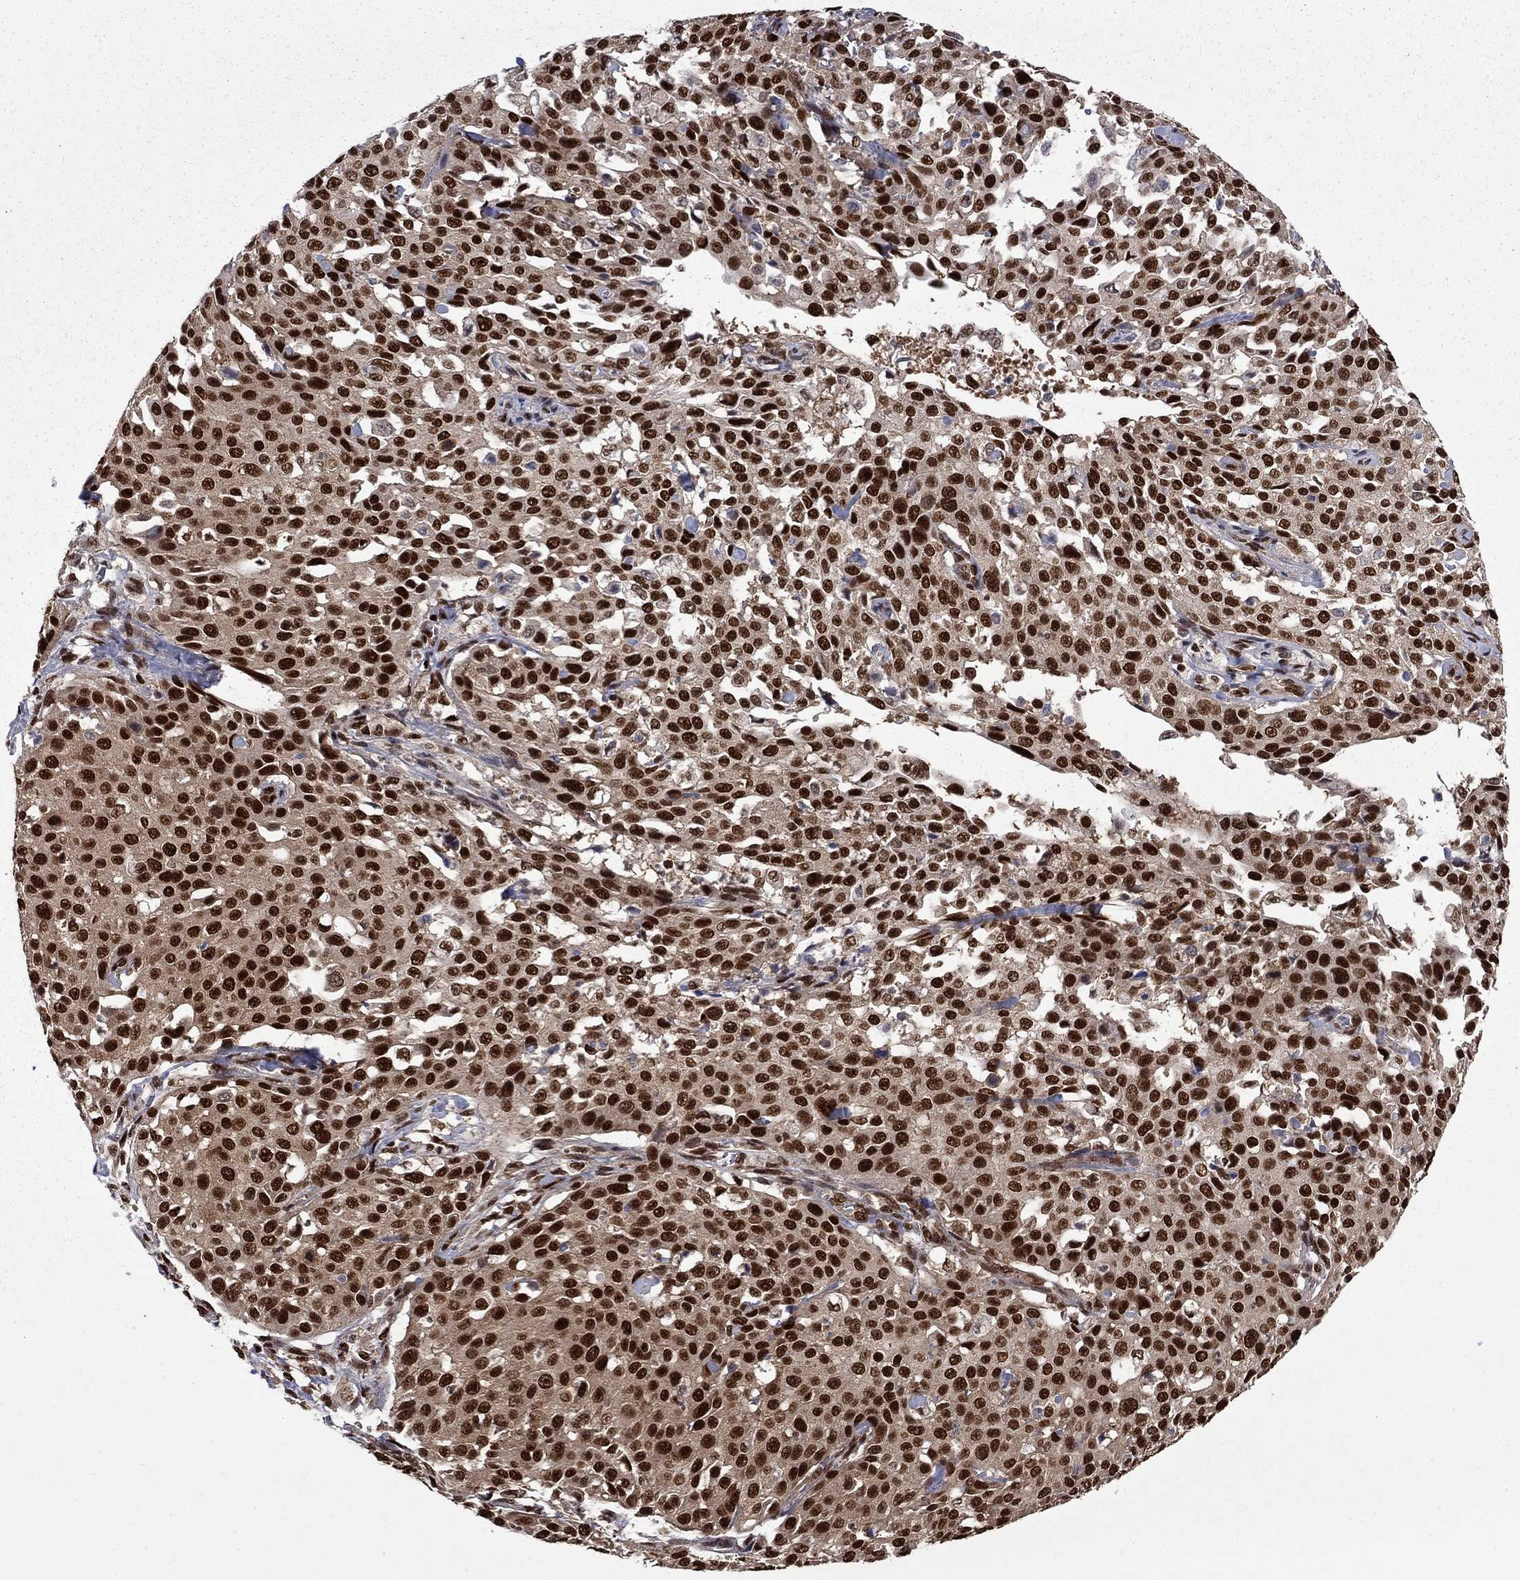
{"staining": {"intensity": "strong", "quantity": ">75%", "location": "nuclear"}, "tissue": "cervical cancer", "cell_type": "Tumor cells", "image_type": "cancer", "snomed": [{"axis": "morphology", "description": "Squamous cell carcinoma, NOS"}, {"axis": "topography", "description": "Cervix"}], "caption": "Human squamous cell carcinoma (cervical) stained with a protein marker demonstrates strong staining in tumor cells.", "gene": "MED25", "patient": {"sex": "female", "age": 26}}